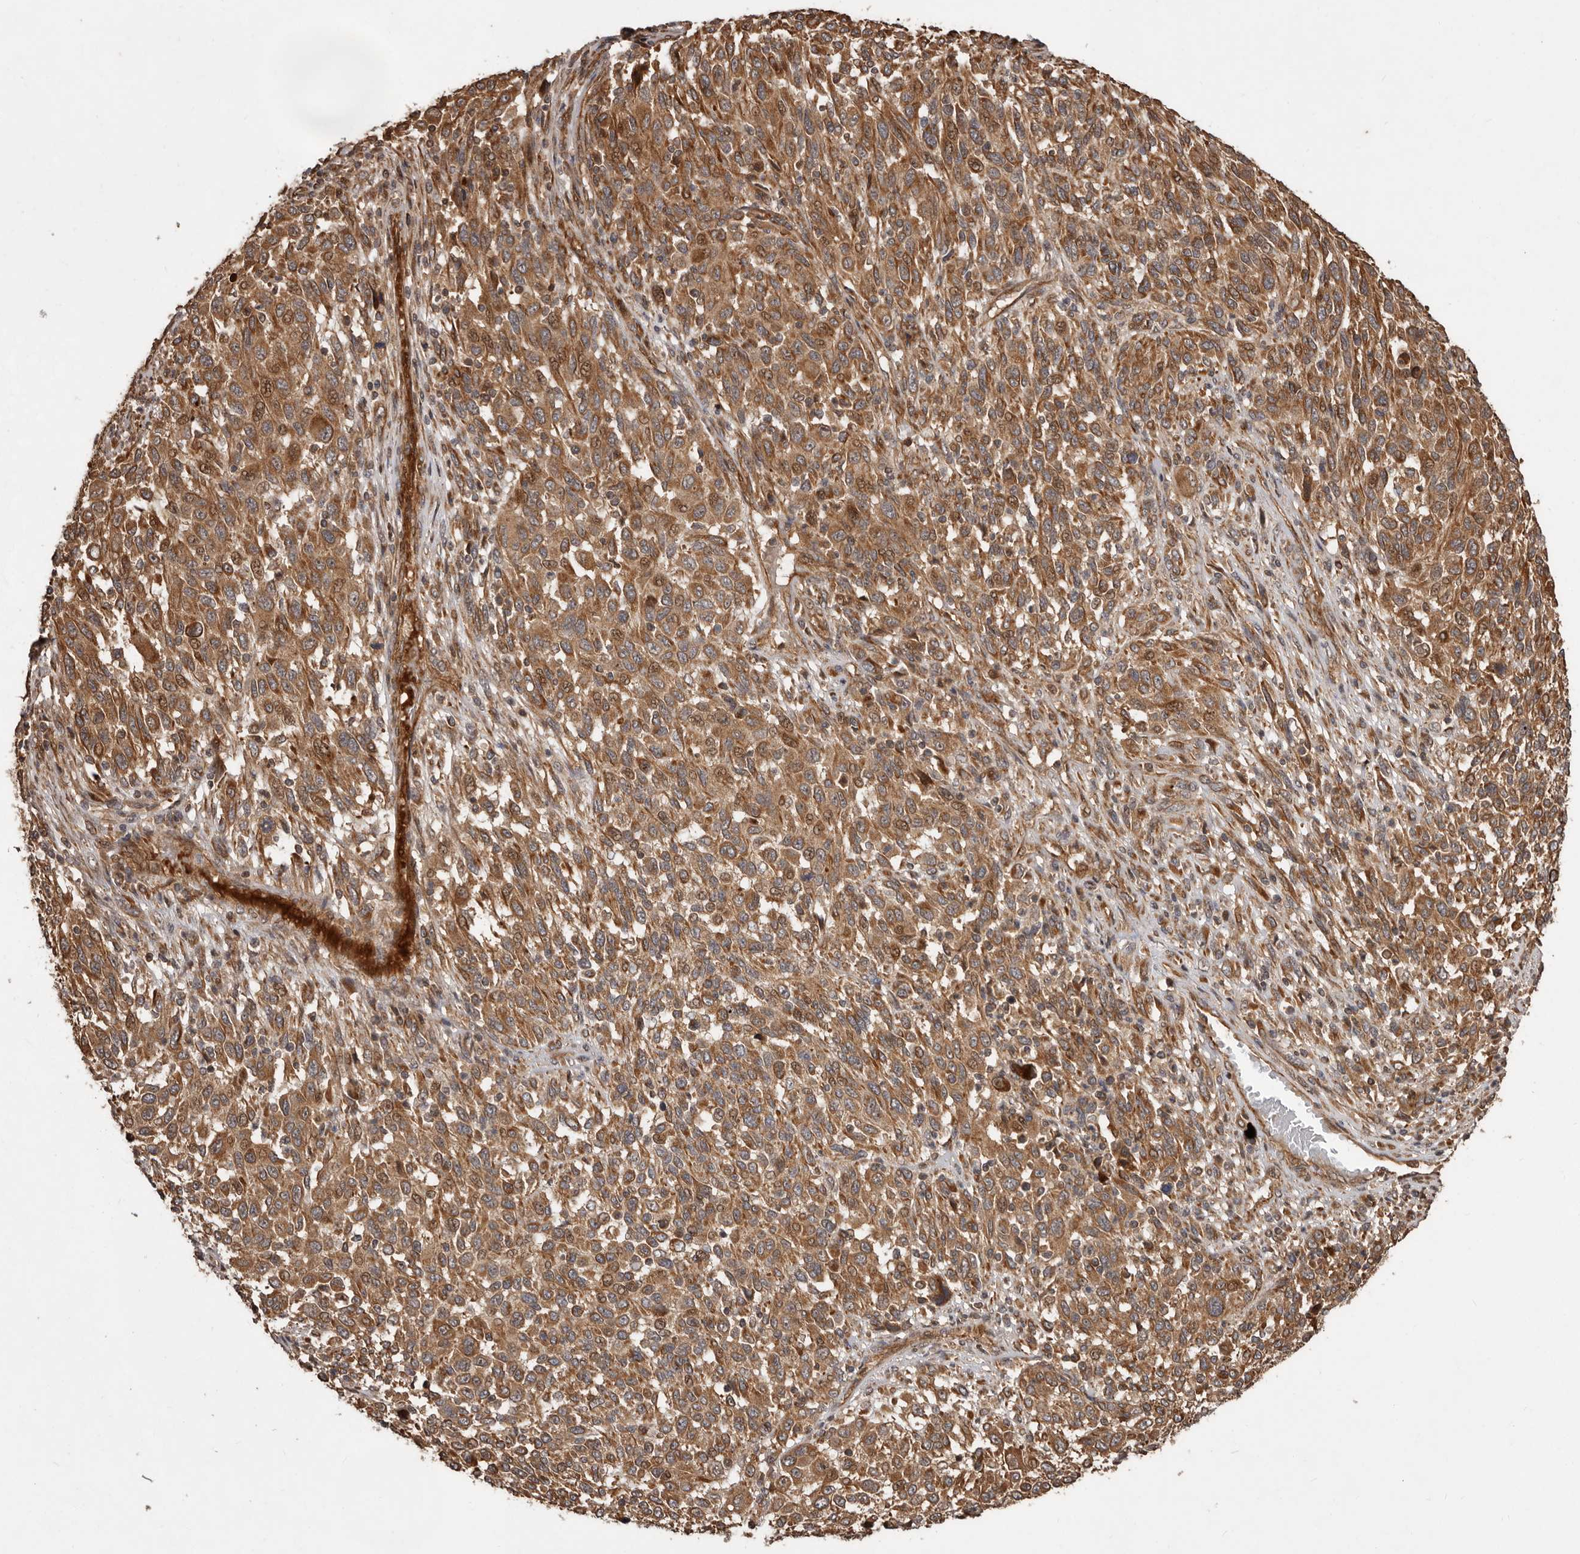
{"staining": {"intensity": "moderate", "quantity": ">75%", "location": "cytoplasmic/membranous"}, "tissue": "melanoma", "cell_type": "Tumor cells", "image_type": "cancer", "snomed": [{"axis": "morphology", "description": "Malignant melanoma, Metastatic site"}, {"axis": "topography", "description": "Lymph node"}], "caption": "Immunohistochemical staining of melanoma displays medium levels of moderate cytoplasmic/membranous protein staining in about >75% of tumor cells.", "gene": "STK36", "patient": {"sex": "male", "age": 61}}